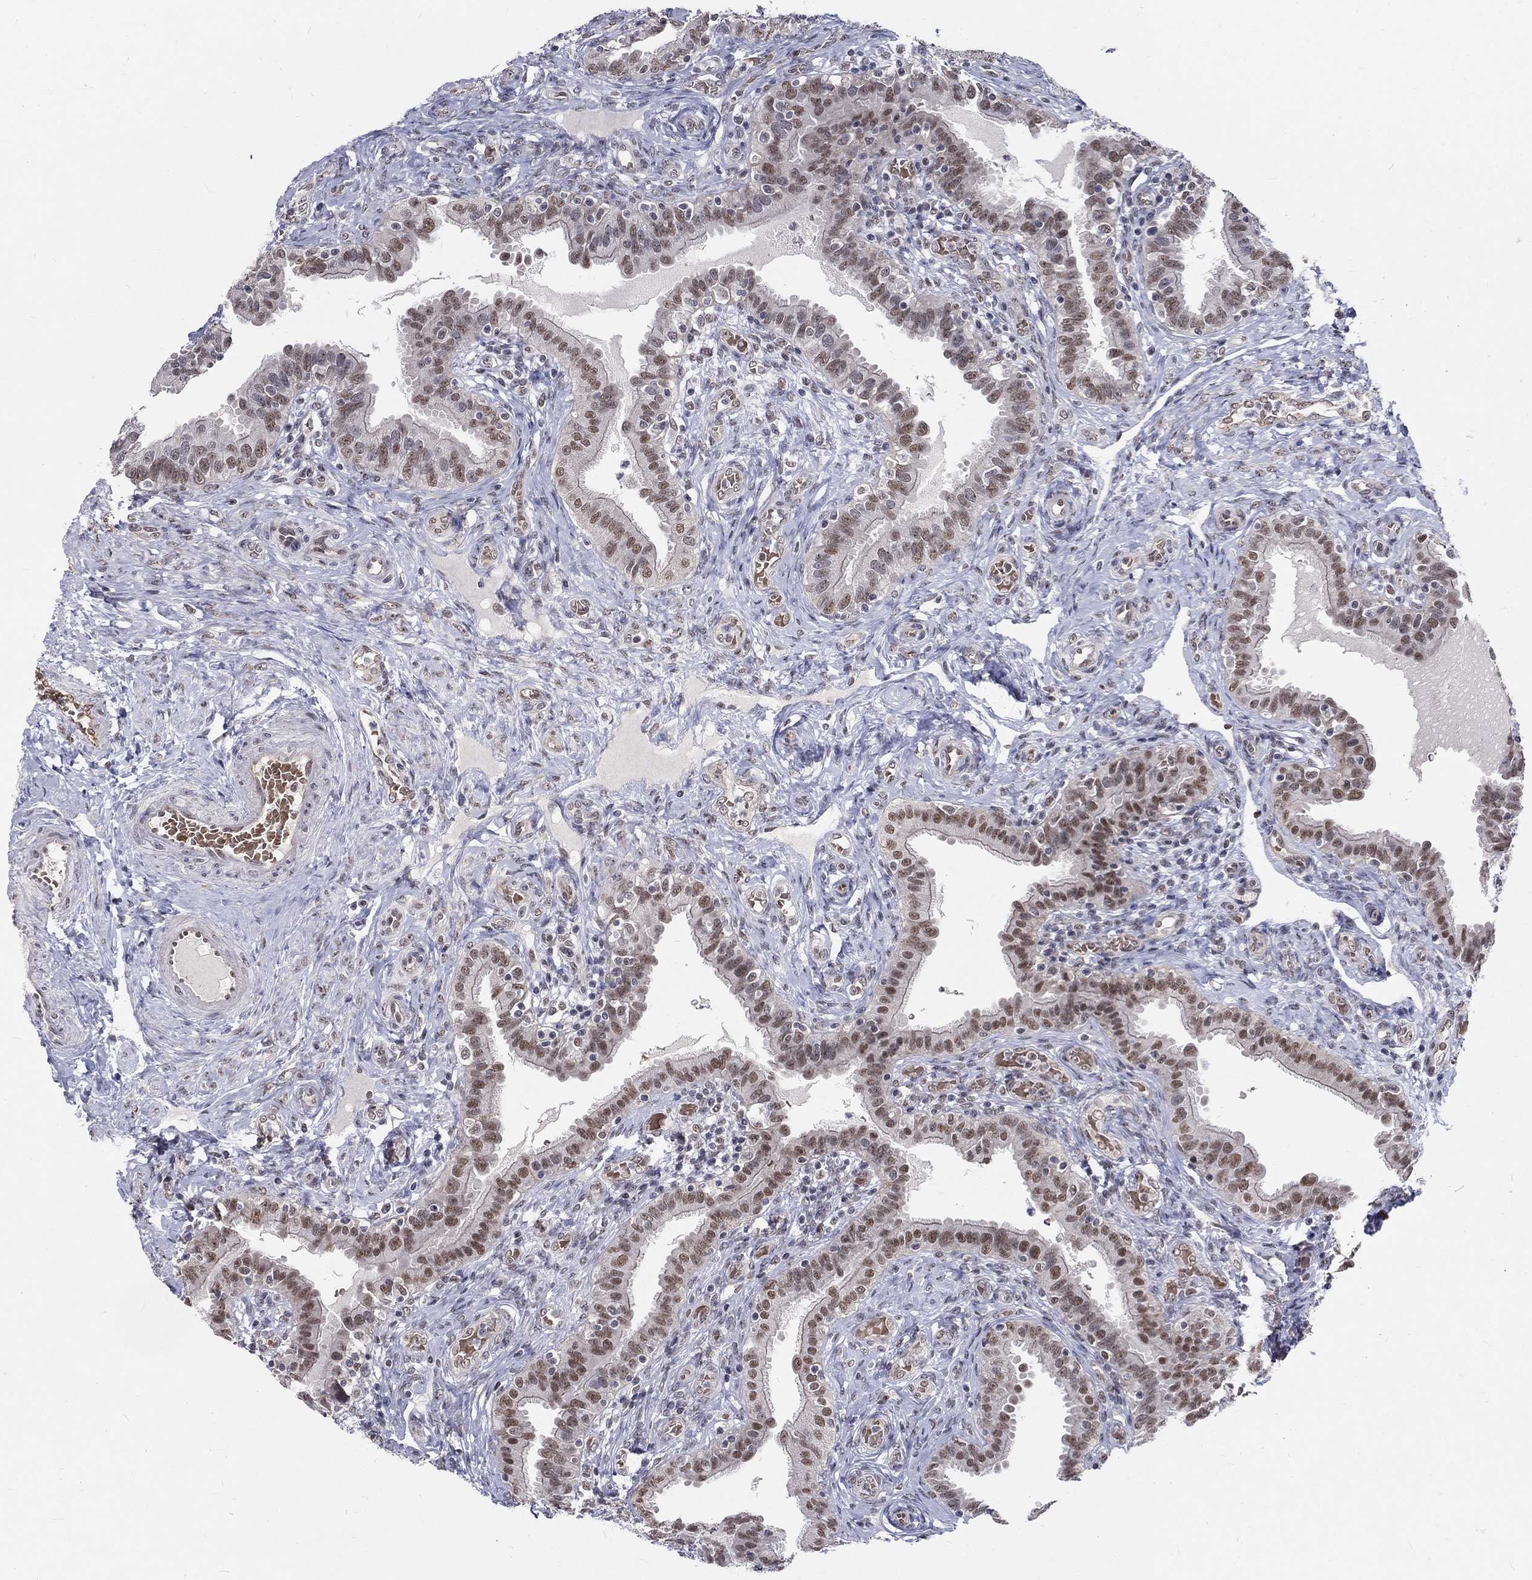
{"staining": {"intensity": "moderate", "quantity": "25%-75%", "location": "nuclear"}, "tissue": "fallopian tube", "cell_type": "Glandular cells", "image_type": "normal", "snomed": [{"axis": "morphology", "description": "Normal tissue, NOS"}, {"axis": "topography", "description": "Fallopian tube"}, {"axis": "topography", "description": "Ovary"}], "caption": "Approximately 25%-75% of glandular cells in unremarkable fallopian tube exhibit moderate nuclear protein staining as visualized by brown immunohistochemical staining.", "gene": "ZBED1", "patient": {"sex": "female", "age": 41}}